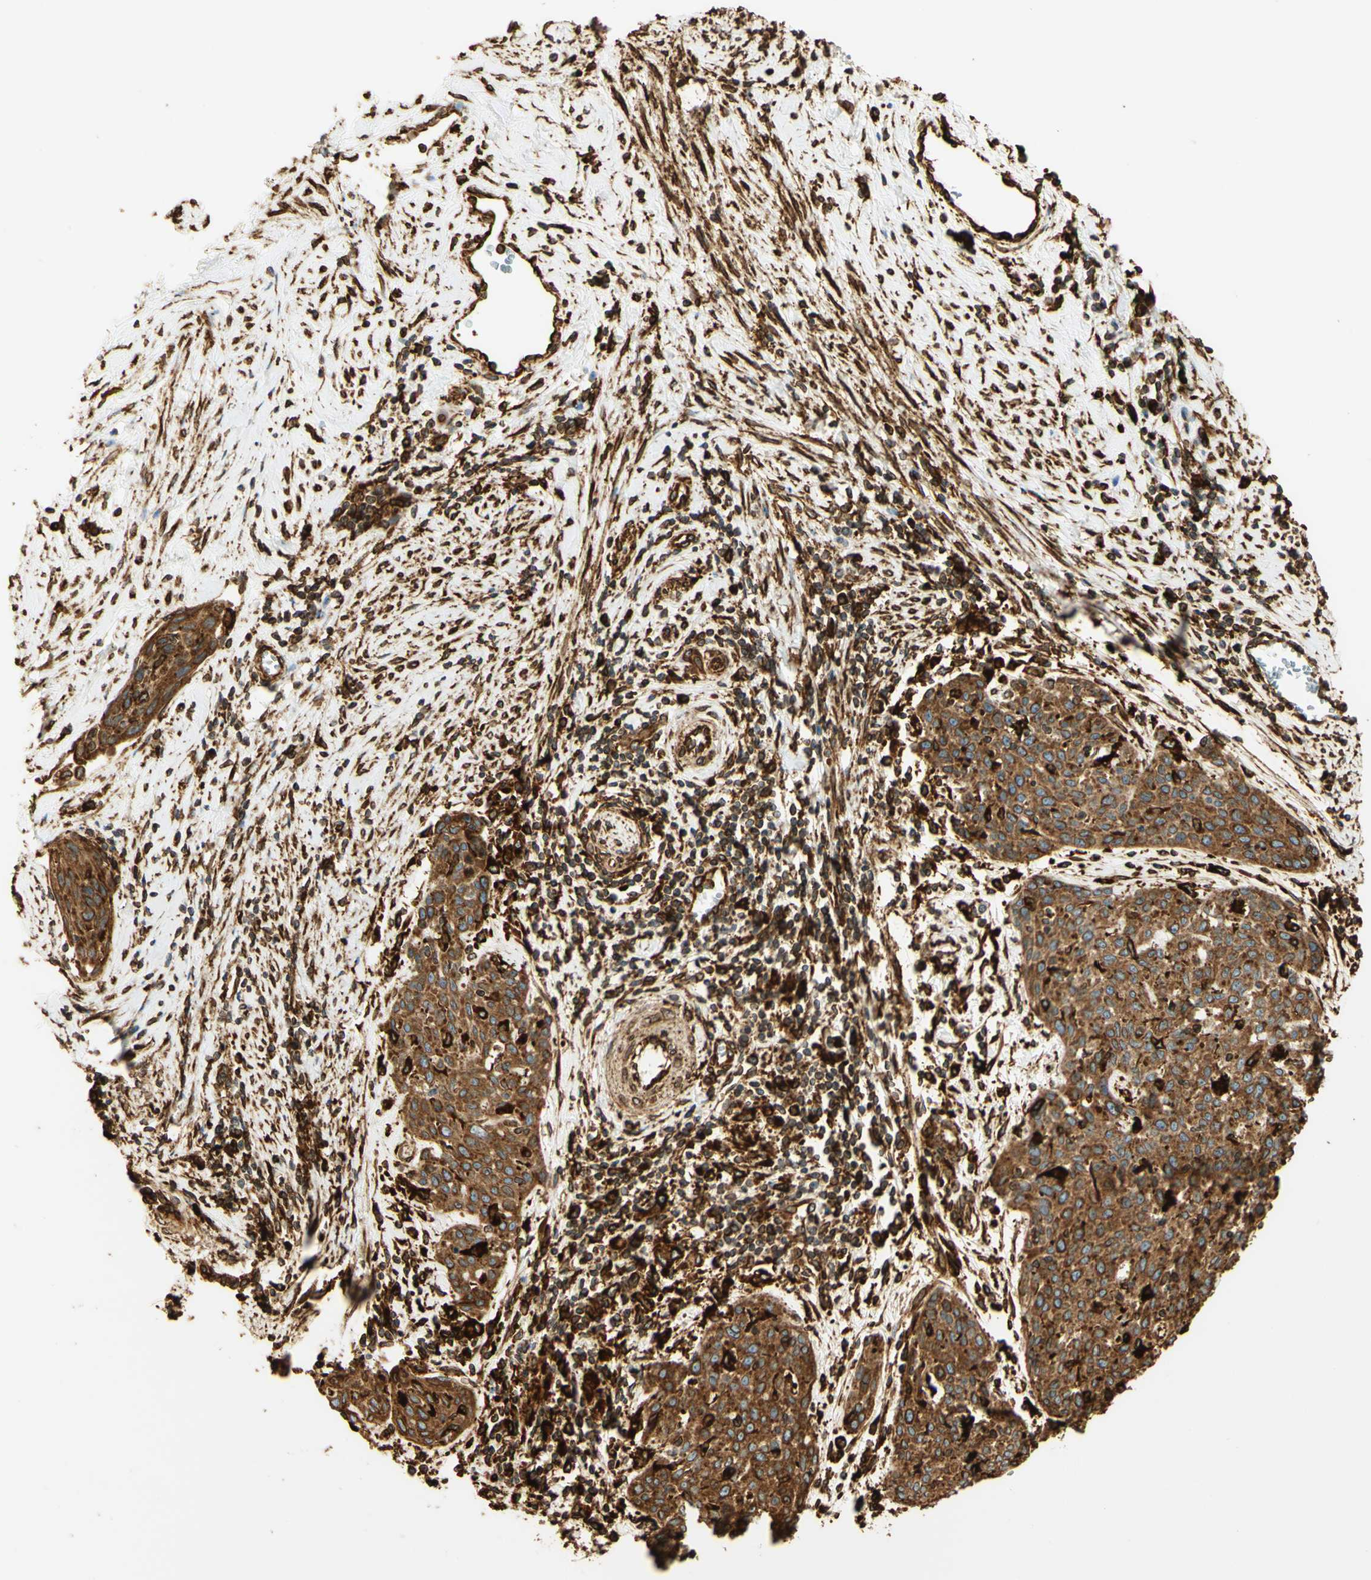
{"staining": {"intensity": "moderate", "quantity": ">75%", "location": "cytoplasmic/membranous"}, "tissue": "cervical cancer", "cell_type": "Tumor cells", "image_type": "cancer", "snomed": [{"axis": "morphology", "description": "Squamous cell carcinoma, NOS"}, {"axis": "topography", "description": "Cervix"}], "caption": "Immunohistochemical staining of human cervical cancer shows medium levels of moderate cytoplasmic/membranous expression in approximately >75% of tumor cells.", "gene": "CANX", "patient": {"sex": "female", "age": 38}}